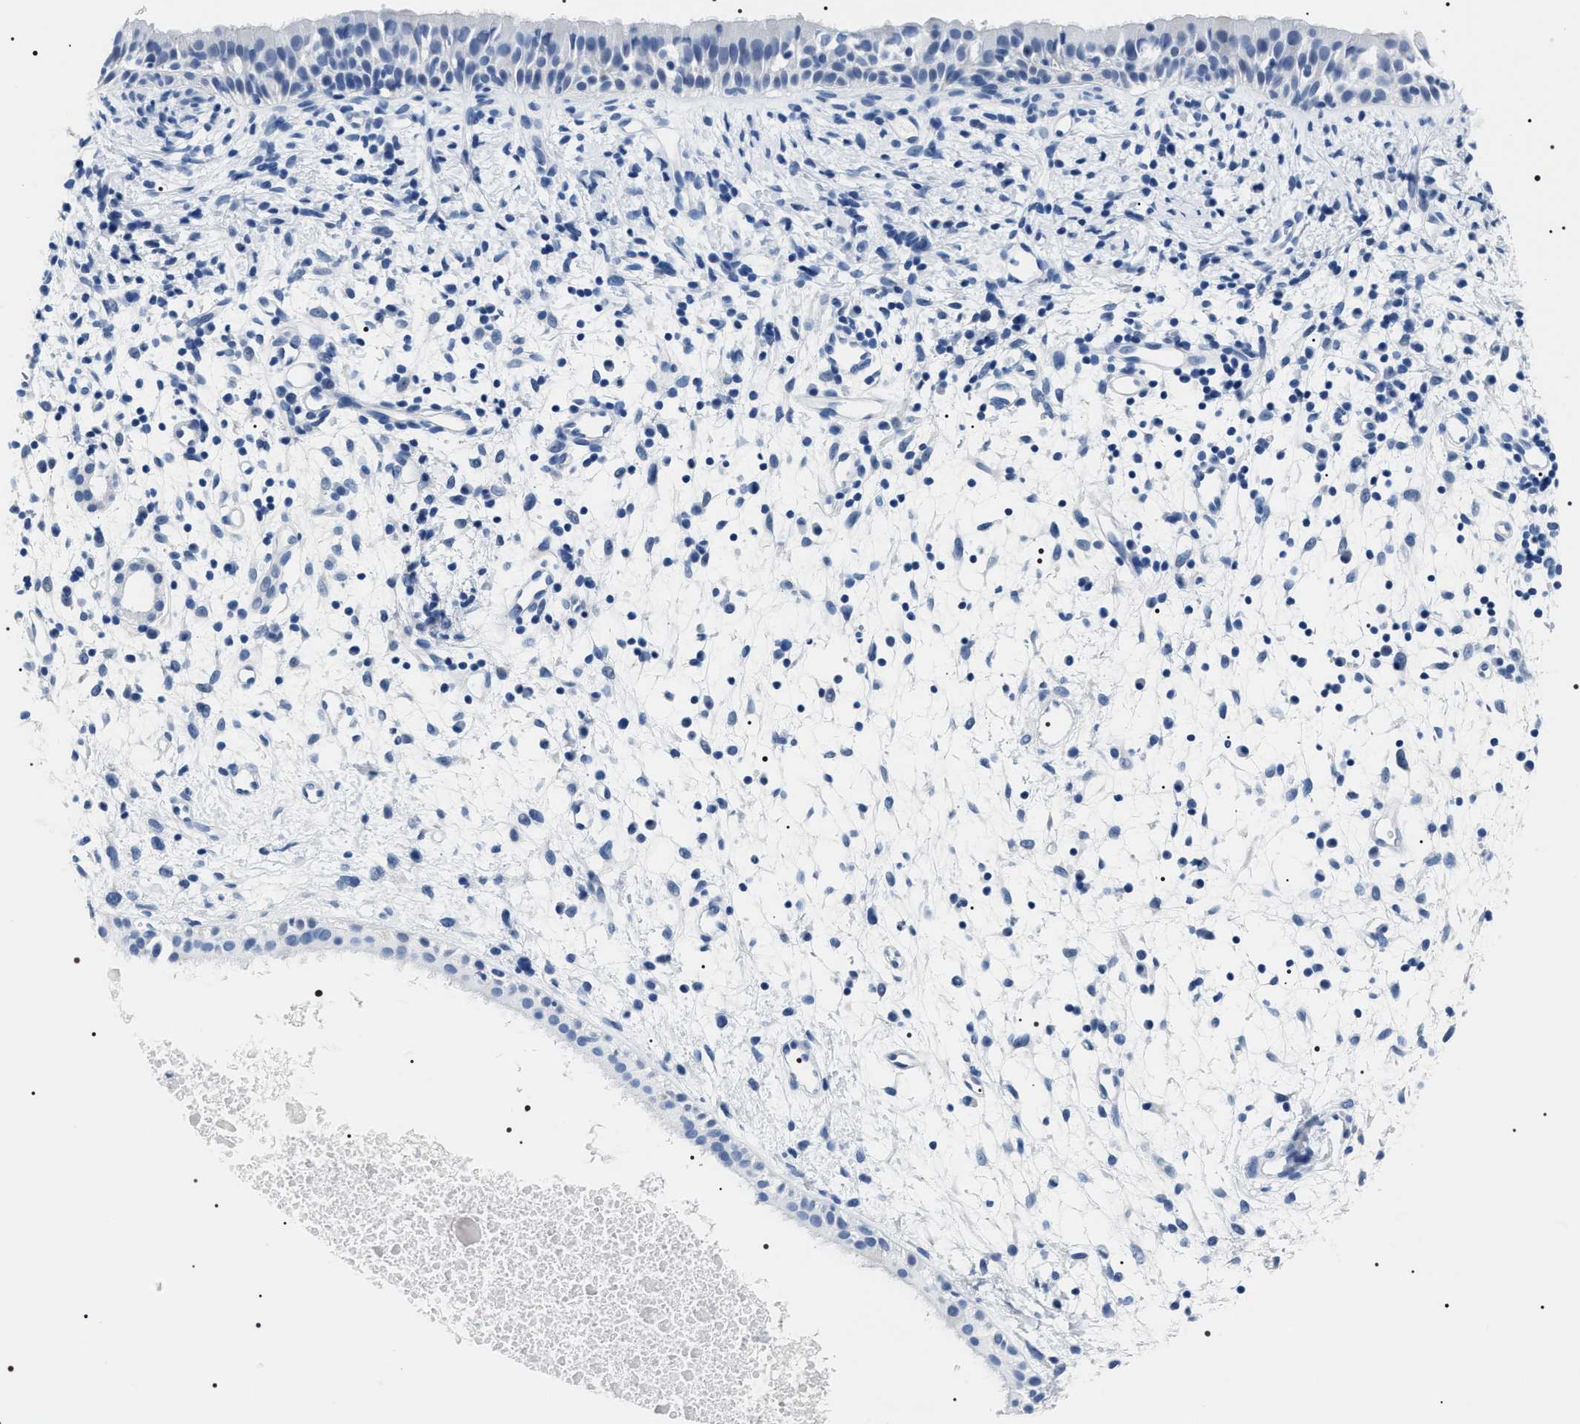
{"staining": {"intensity": "negative", "quantity": "none", "location": "none"}, "tissue": "nasopharynx", "cell_type": "Respiratory epithelial cells", "image_type": "normal", "snomed": [{"axis": "morphology", "description": "Normal tissue, NOS"}, {"axis": "topography", "description": "Nasopharynx"}], "caption": "A high-resolution histopathology image shows immunohistochemistry (IHC) staining of benign nasopharynx, which shows no significant staining in respiratory epithelial cells. The staining was performed using DAB (3,3'-diaminobenzidine) to visualize the protein expression in brown, while the nuclei were stained in blue with hematoxylin (Magnification: 20x).", "gene": "ADH4", "patient": {"sex": "male", "age": 22}}